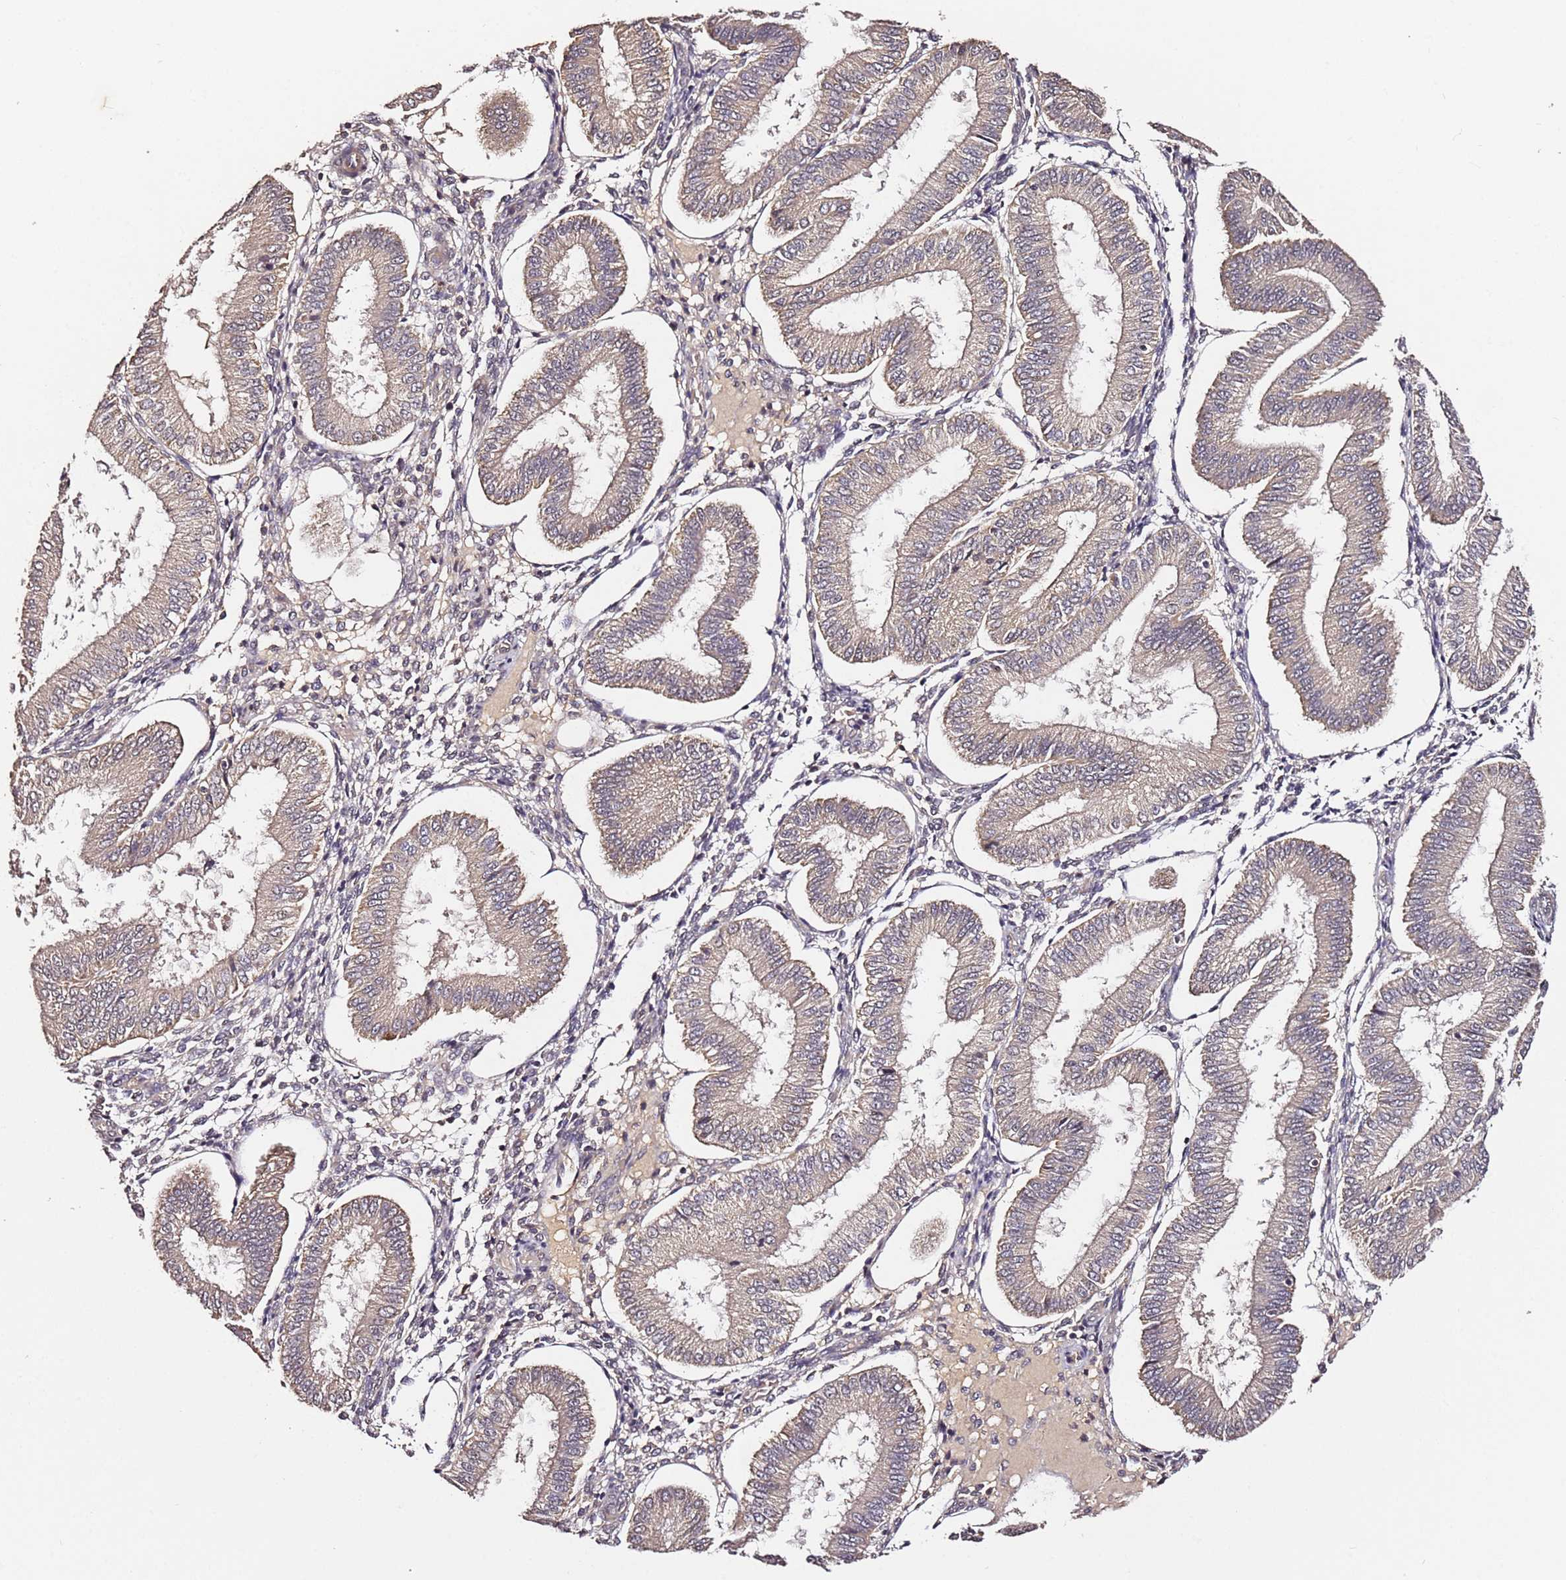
{"staining": {"intensity": "weak", "quantity": "<25%", "location": "cytoplasmic/membranous"}, "tissue": "endometrium", "cell_type": "Cells in endometrial stroma", "image_type": "normal", "snomed": [{"axis": "morphology", "description": "Normal tissue, NOS"}, {"axis": "topography", "description": "Endometrium"}], "caption": "Immunohistochemistry (IHC) histopathology image of normal human endometrium stained for a protein (brown), which demonstrates no staining in cells in endometrial stroma.", "gene": "C6orf136", "patient": {"sex": "female", "age": 39}}